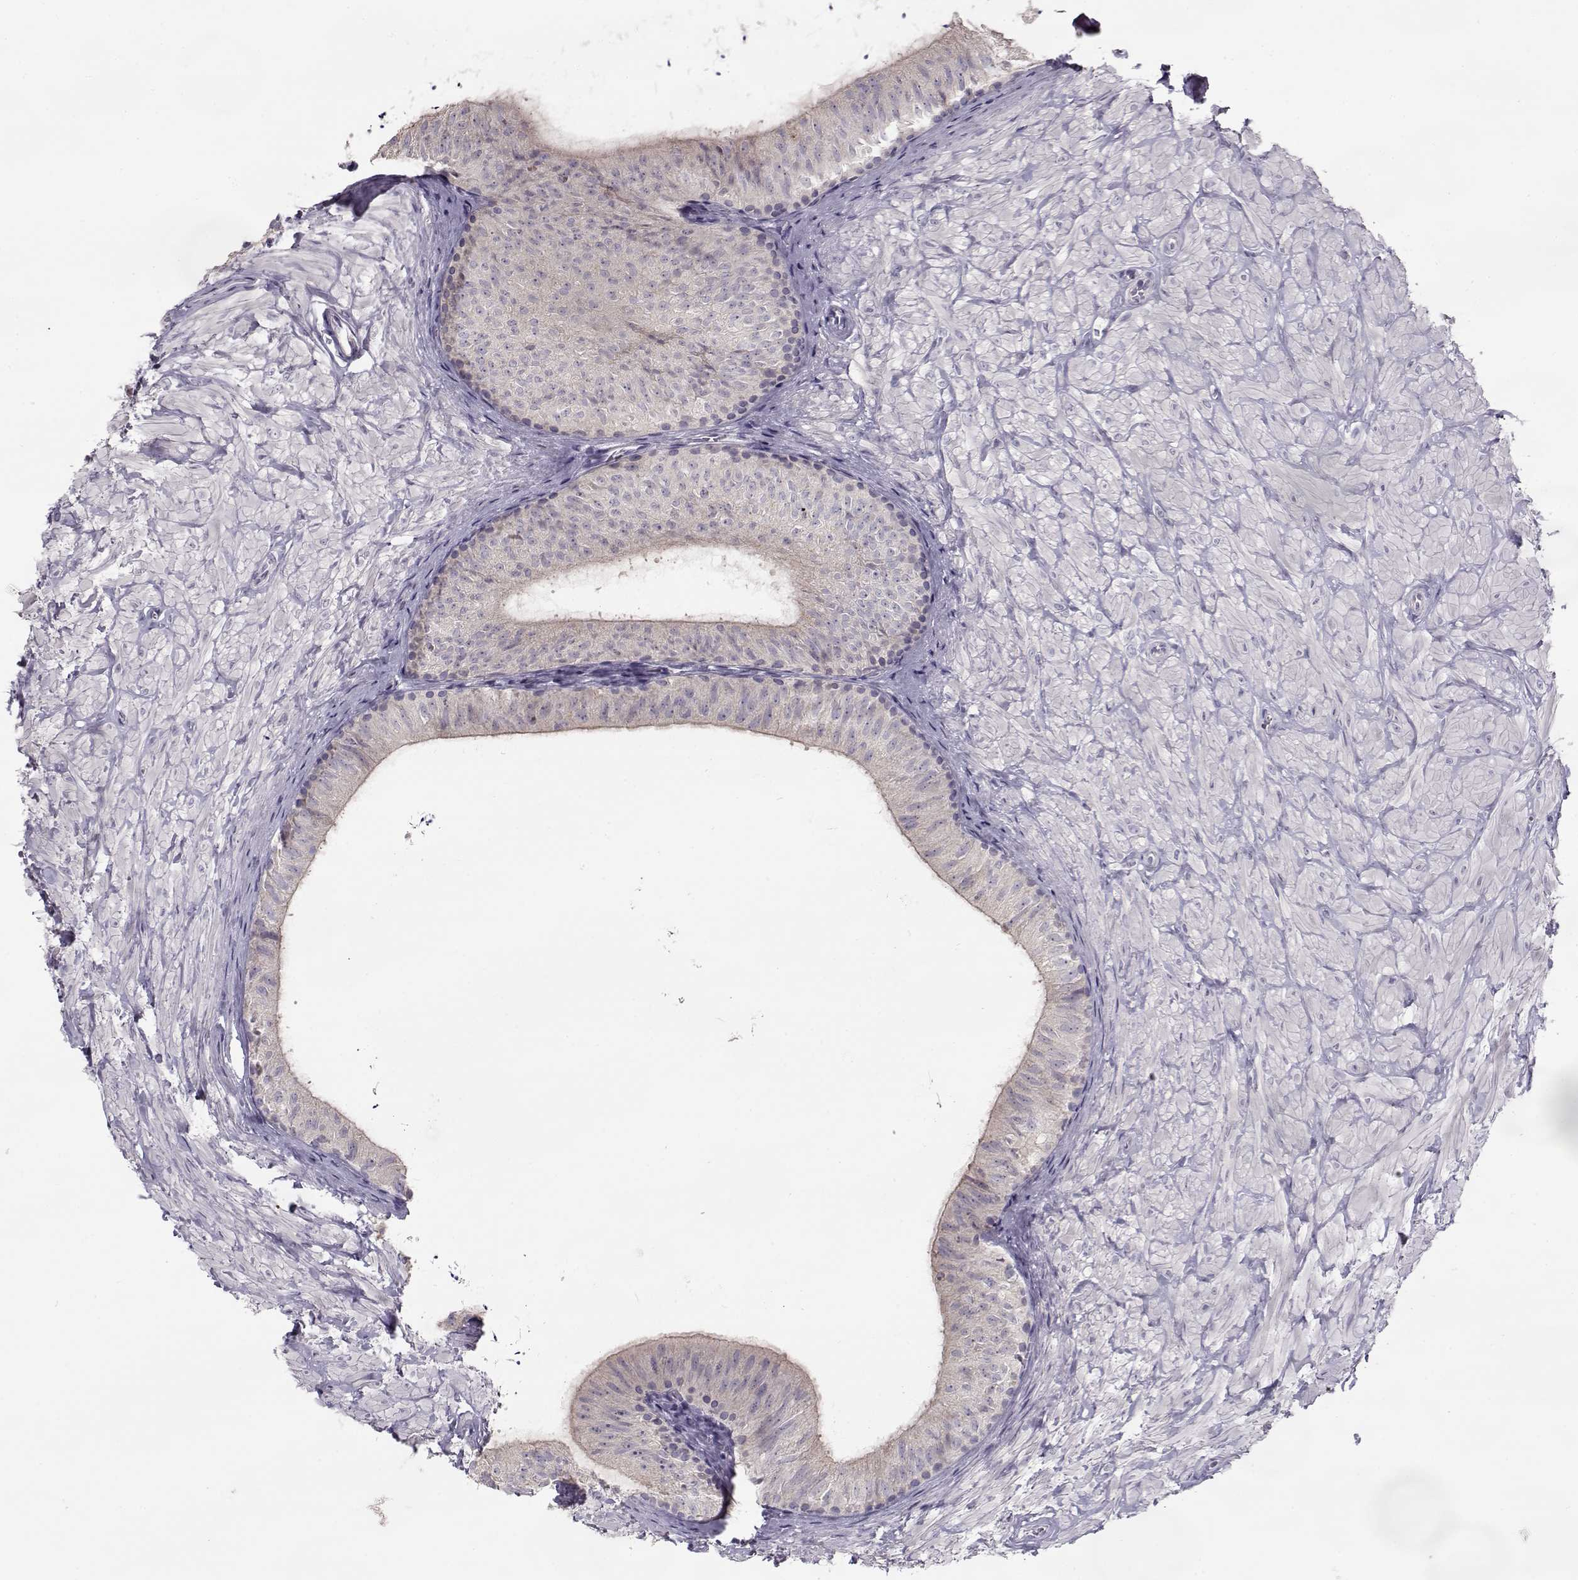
{"staining": {"intensity": "weak", "quantity": "25%-75%", "location": "cytoplasmic/membranous"}, "tissue": "epididymis", "cell_type": "Glandular cells", "image_type": "normal", "snomed": [{"axis": "morphology", "description": "Normal tissue, NOS"}, {"axis": "topography", "description": "Epididymis"}], "caption": "Immunohistochemistry image of normal human epididymis stained for a protein (brown), which exhibits low levels of weak cytoplasmic/membranous positivity in about 25%-75% of glandular cells.", "gene": "GRK1", "patient": {"sex": "male", "age": 32}}